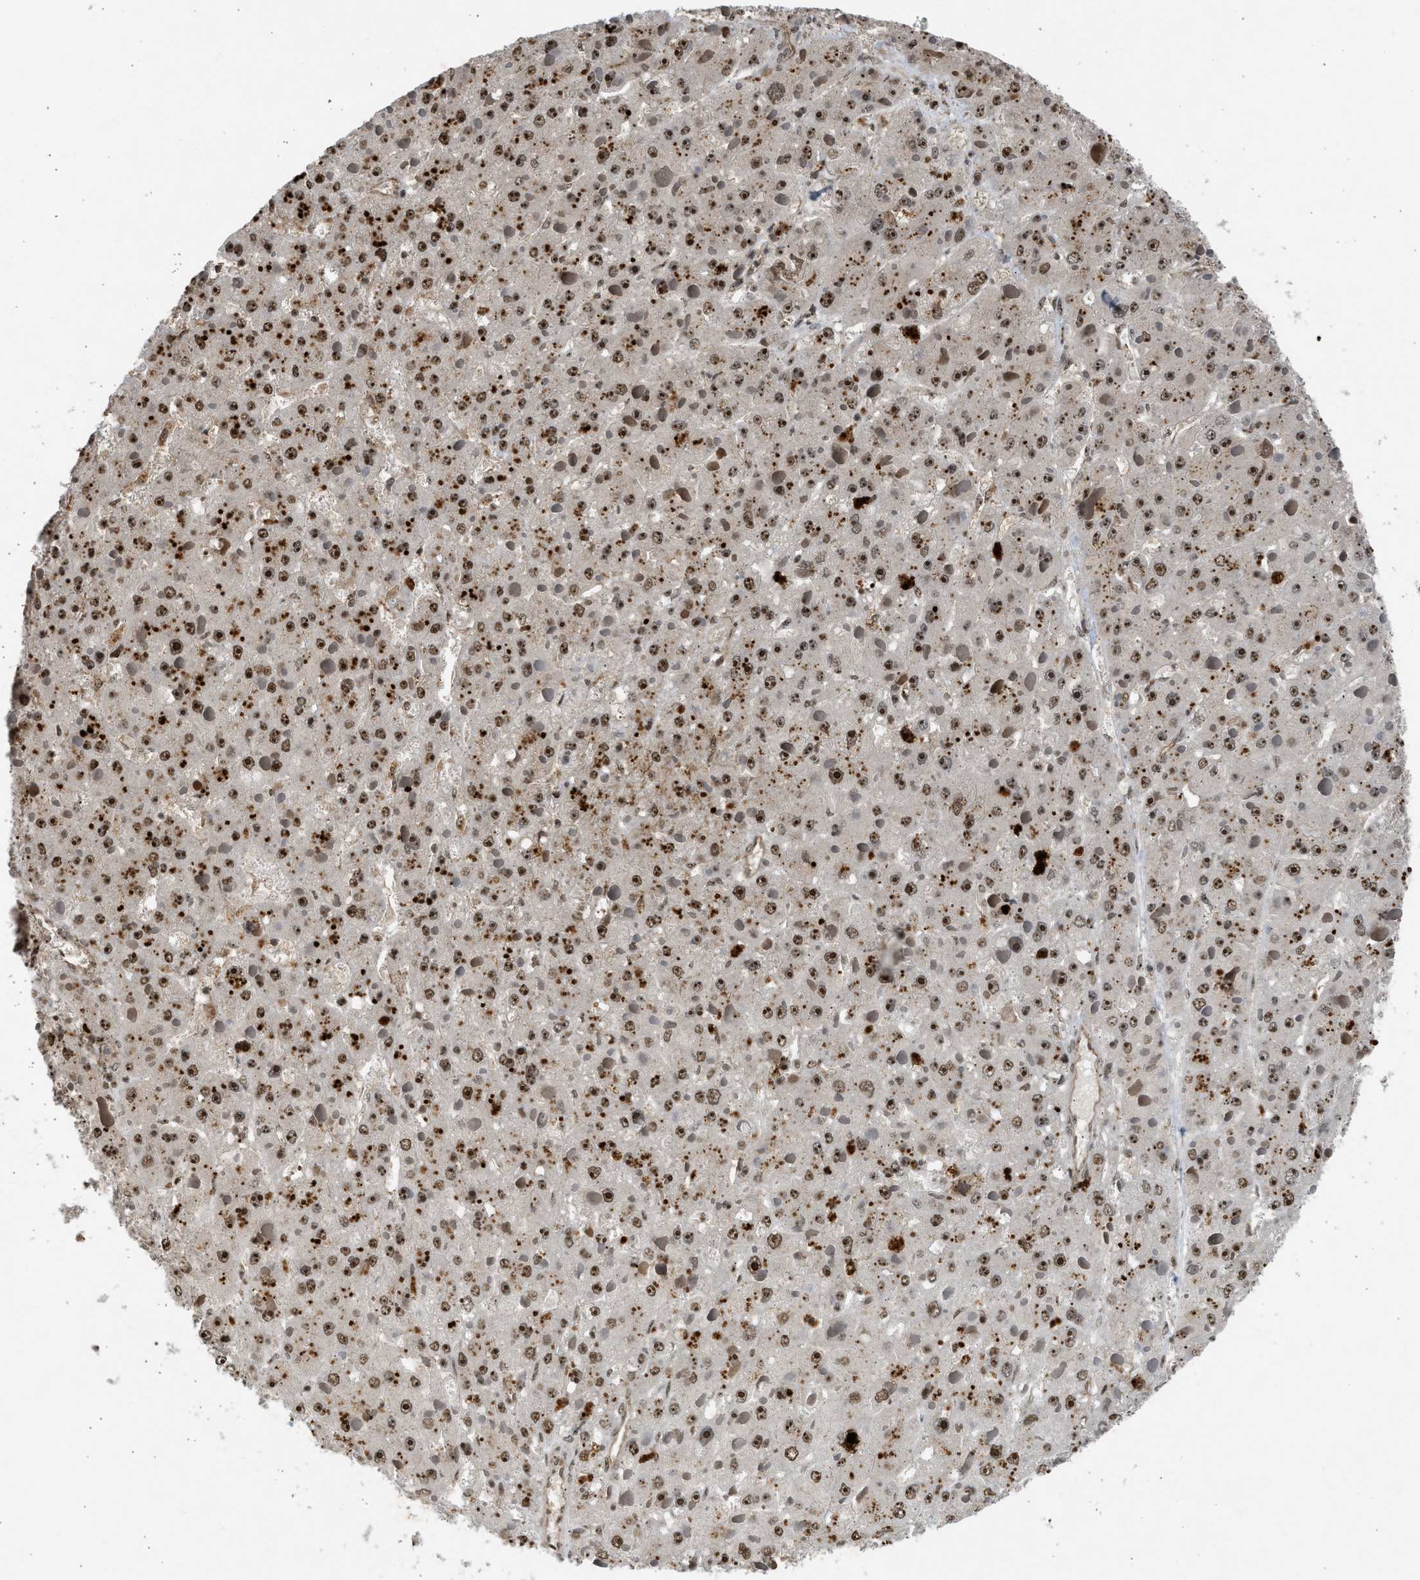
{"staining": {"intensity": "strong", "quantity": ">75%", "location": "nuclear"}, "tissue": "liver cancer", "cell_type": "Tumor cells", "image_type": "cancer", "snomed": [{"axis": "morphology", "description": "Carcinoma, Hepatocellular, NOS"}, {"axis": "topography", "description": "Liver"}], "caption": "Tumor cells exhibit high levels of strong nuclear staining in approximately >75% of cells in liver cancer.", "gene": "TFDP2", "patient": {"sex": "female", "age": 73}}